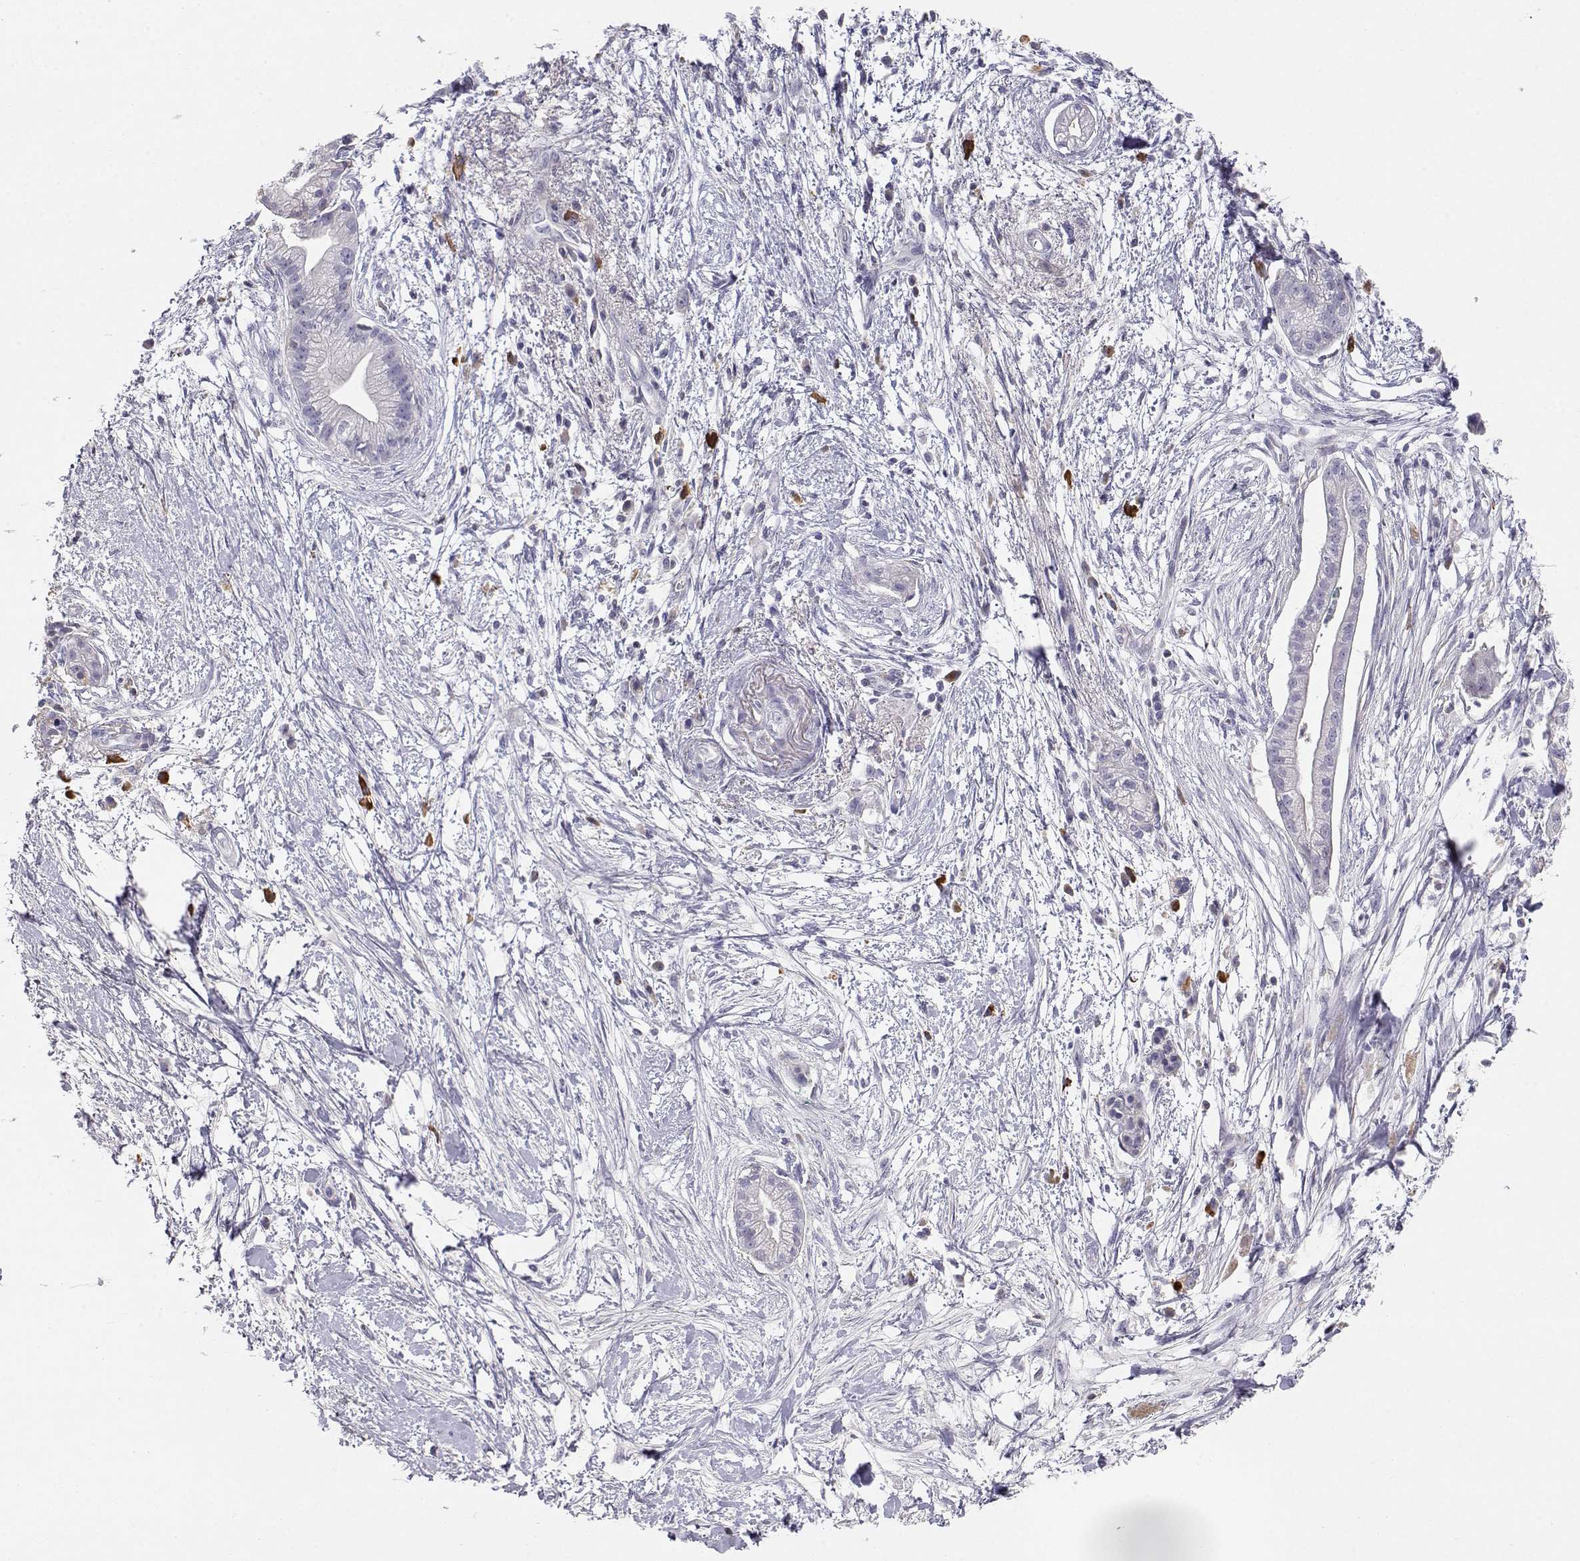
{"staining": {"intensity": "negative", "quantity": "none", "location": "none"}, "tissue": "pancreatic cancer", "cell_type": "Tumor cells", "image_type": "cancer", "snomed": [{"axis": "morphology", "description": "Normal tissue, NOS"}, {"axis": "morphology", "description": "Adenocarcinoma, NOS"}, {"axis": "topography", "description": "Lymph node"}, {"axis": "topography", "description": "Pancreas"}], "caption": "IHC image of neoplastic tissue: pancreatic cancer (adenocarcinoma) stained with DAB (3,3'-diaminobenzidine) demonstrates no significant protein staining in tumor cells. The staining is performed using DAB brown chromogen with nuclei counter-stained in using hematoxylin.", "gene": "CDHR1", "patient": {"sex": "female", "age": 58}}